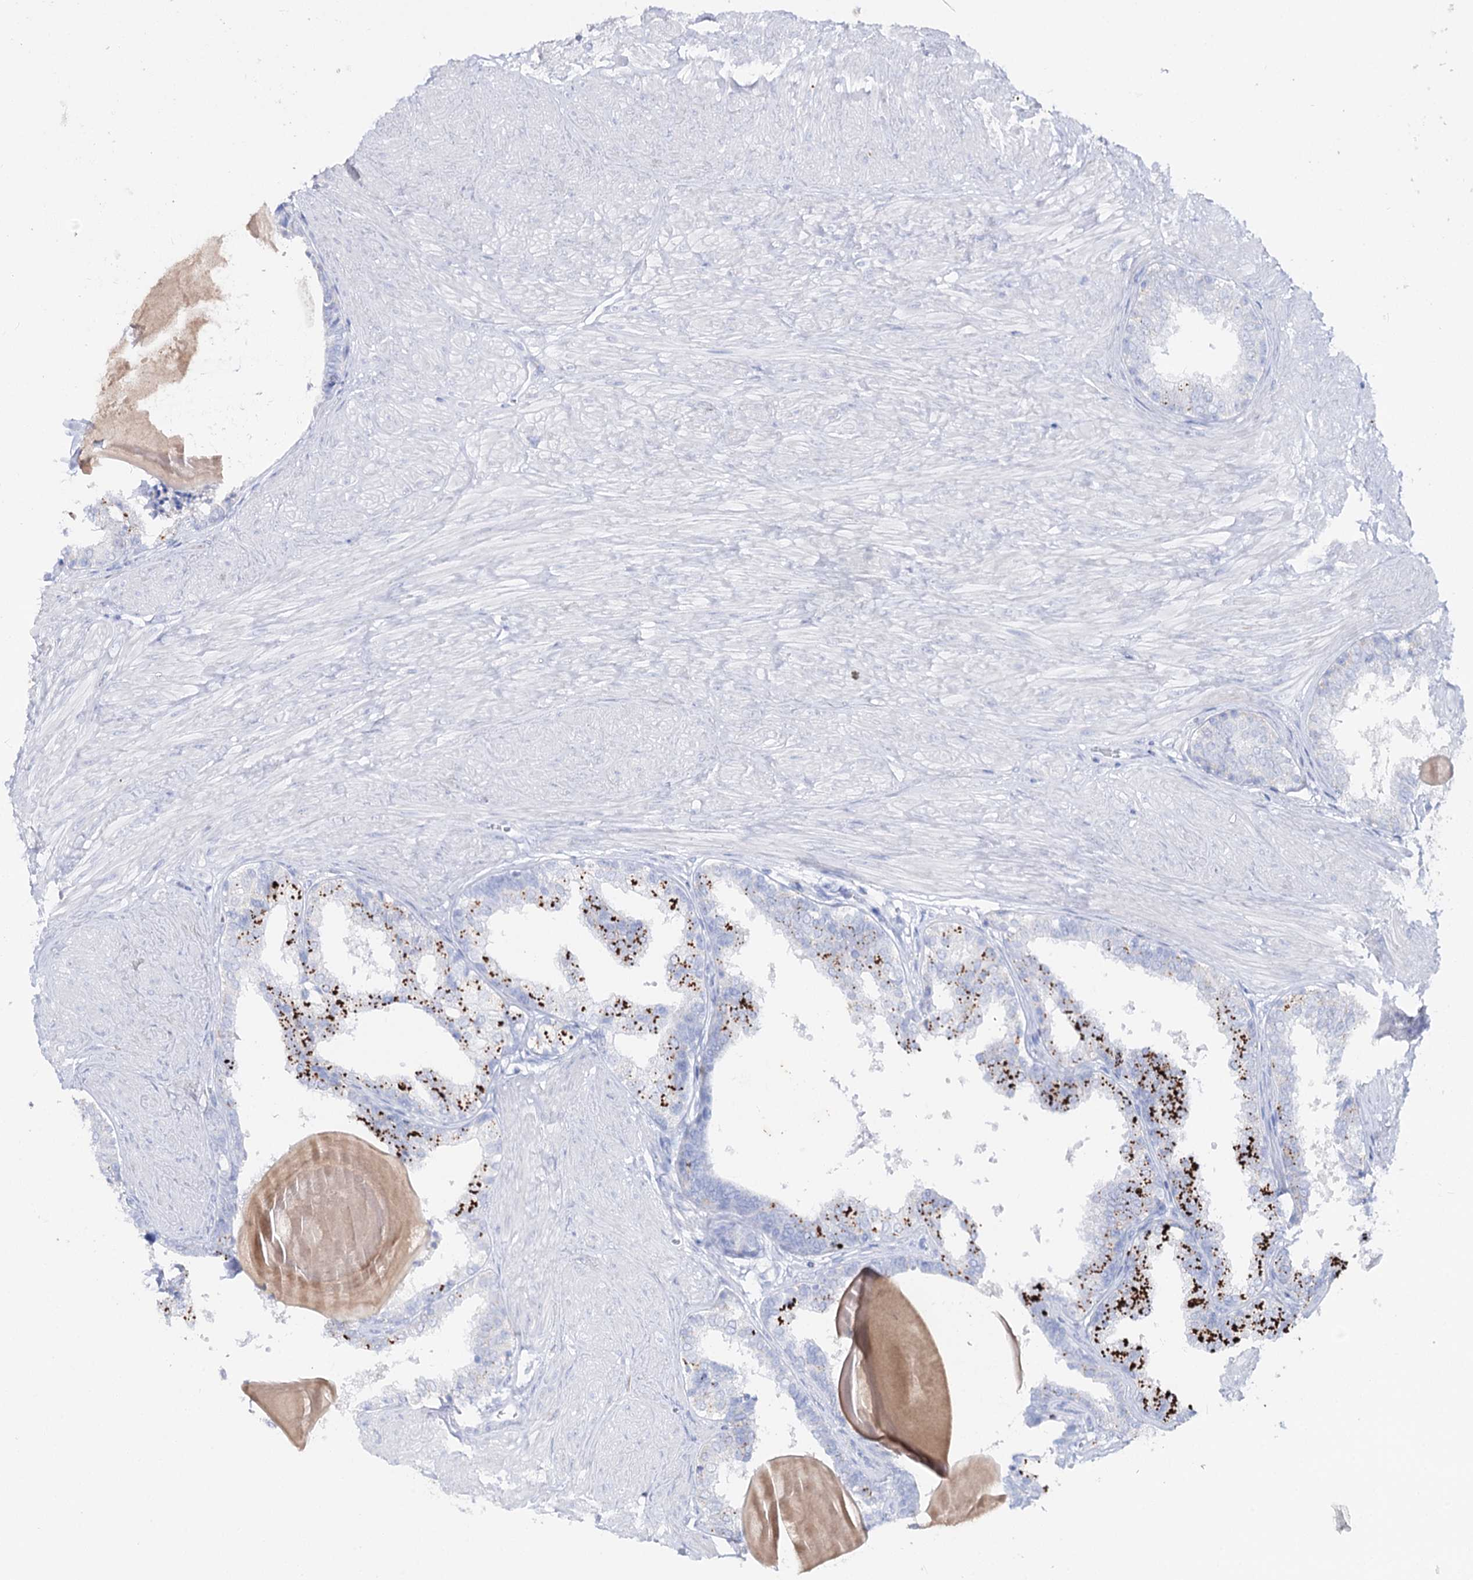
{"staining": {"intensity": "moderate", "quantity": "25%-75%", "location": "cytoplasmic/membranous"}, "tissue": "prostate", "cell_type": "Glandular cells", "image_type": "normal", "snomed": [{"axis": "morphology", "description": "Normal tissue, NOS"}, {"axis": "topography", "description": "Prostate"}], "caption": "The image displays immunohistochemical staining of normal prostate. There is moderate cytoplasmic/membranous expression is identified in approximately 25%-75% of glandular cells. Immunohistochemistry stains the protein of interest in brown and the nuclei are stained blue.", "gene": "SLC3A1", "patient": {"sex": "male", "age": 48}}